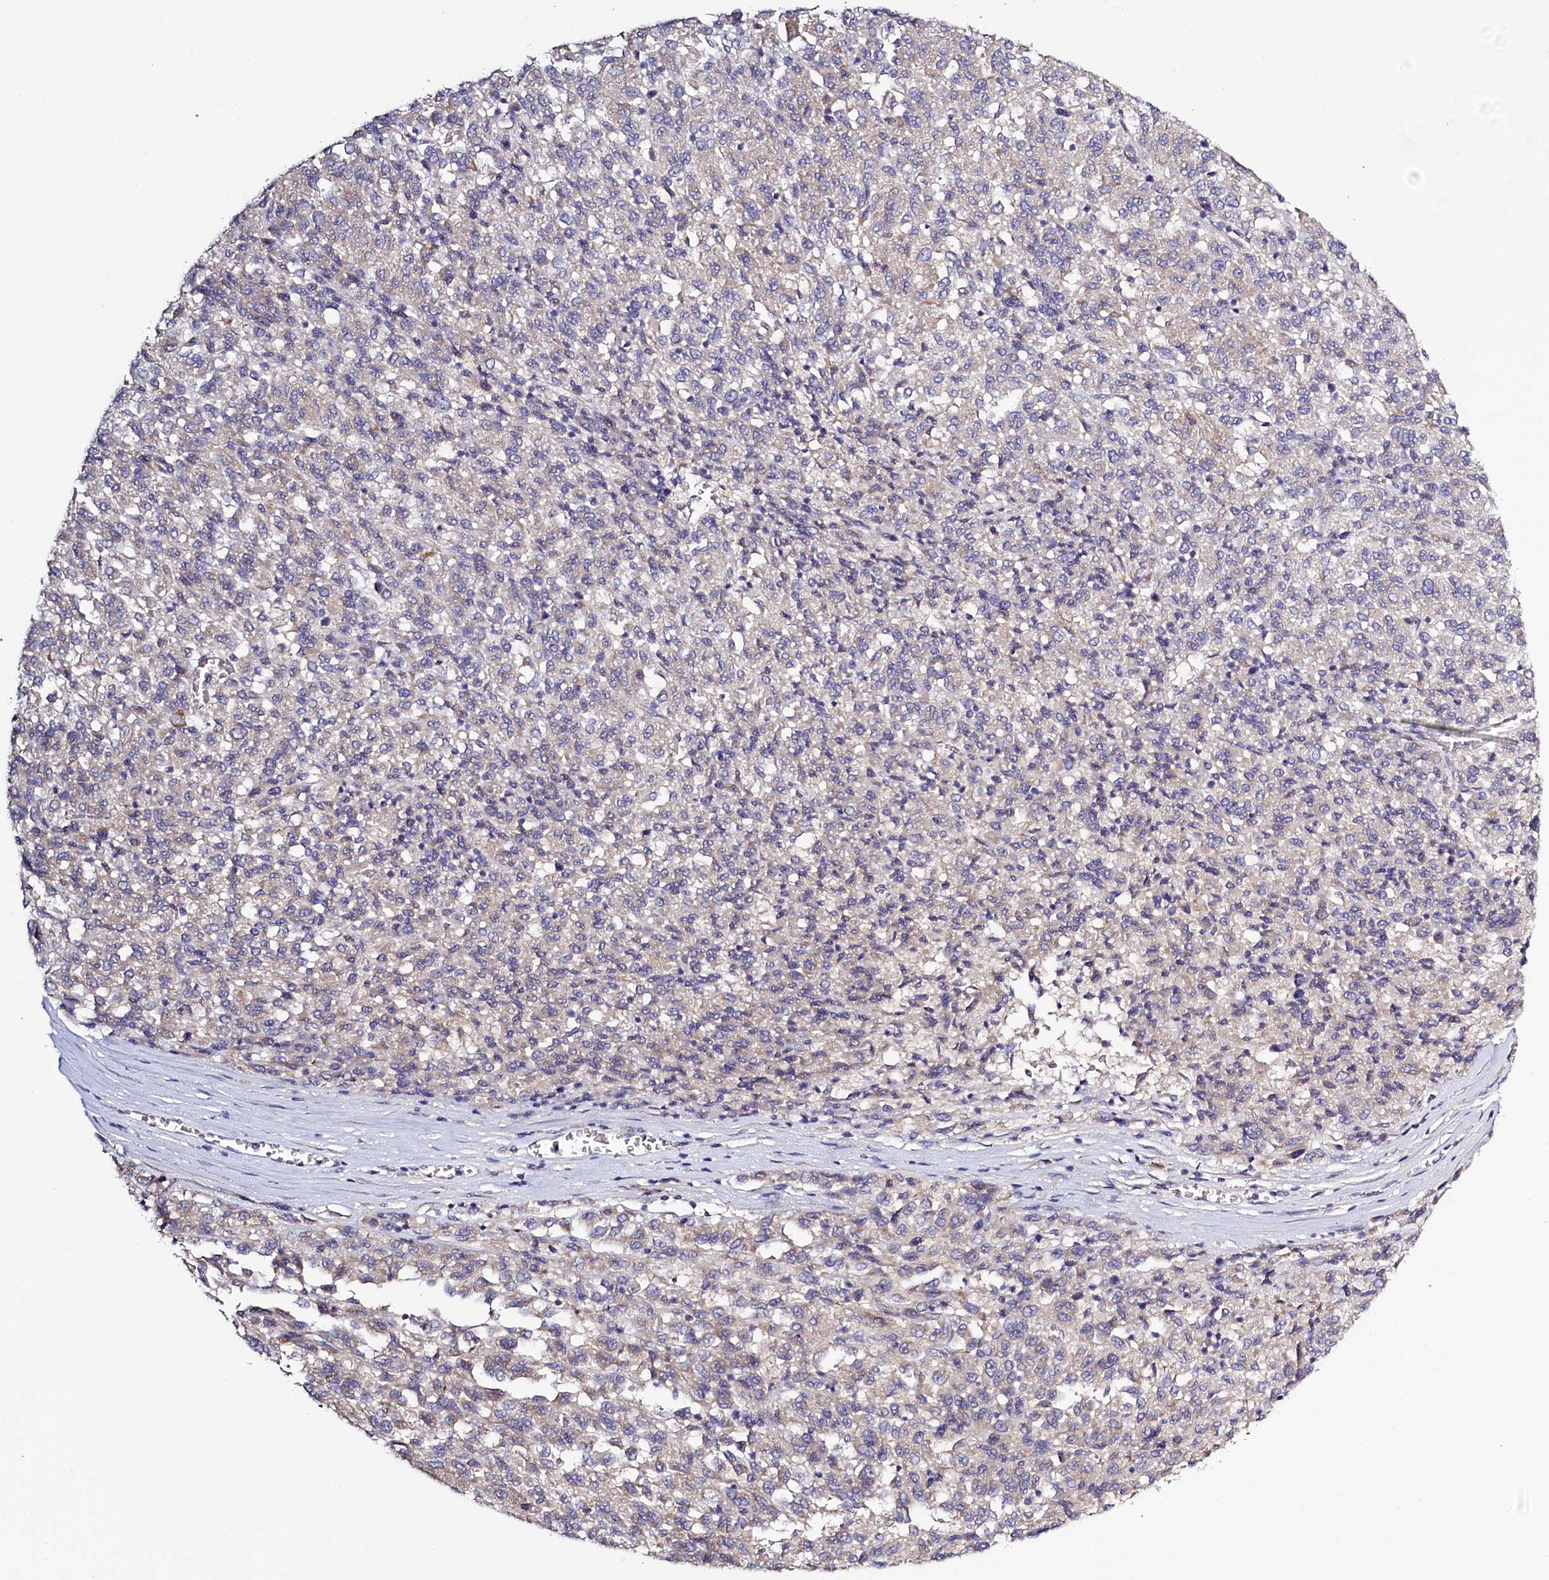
{"staining": {"intensity": "weak", "quantity": "<25%", "location": "cytoplasmic/membranous"}, "tissue": "melanoma", "cell_type": "Tumor cells", "image_type": "cancer", "snomed": [{"axis": "morphology", "description": "Malignant melanoma, Metastatic site"}, {"axis": "topography", "description": "Lung"}], "caption": "This histopathology image is of malignant melanoma (metastatic site) stained with immunohistochemistry (IHC) to label a protein in brown with the nuclei are counter-stained blue. There is no expression in tumor cells.", "gene": "PDE6D", "patient": {"sex": "male", "age": 64}}